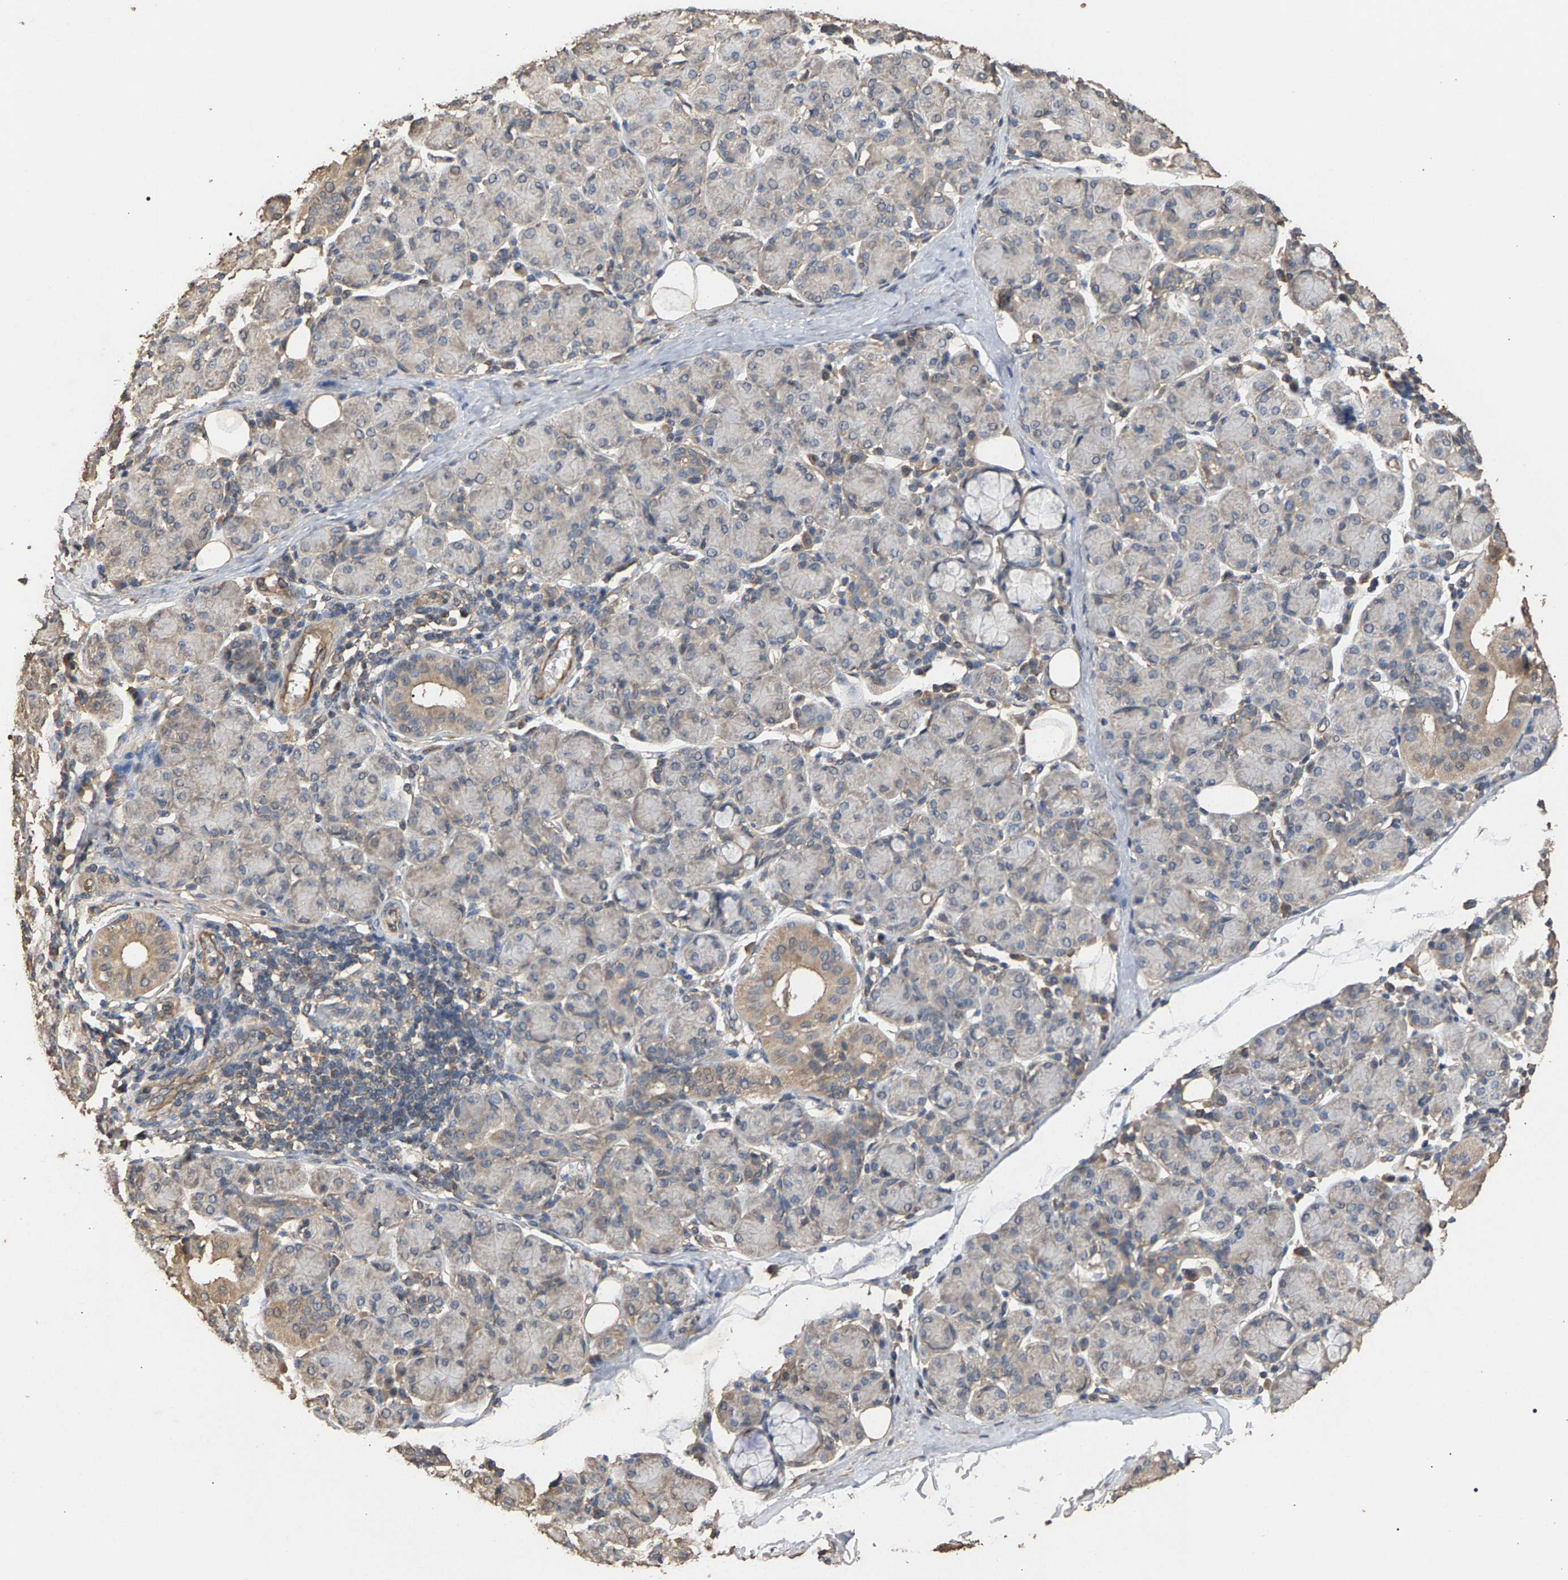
{"staining": {"intensity": "moderate", "quantity": "25%-75%", "location": "cytoplasmic/membranous"}, "tissue": "salivary gland", "cell_type": "Glandular cells", "image_type": "normal", "snomed": [{"axis": "morphology", "description": "Normal tissue, NOS"}, {"axis": "morphology", "description": "Inflammation, NOS"}, {"axis": "topography", "description": "Lymph node"}, {"axis": "topography", "description": "Salivary gland"}], "caption": "IHC histopathology image of normal salivary gland: human salivary gland stained using immunohistochemistry shows medium levels of moderate protein expression localized specifically in the cytoplasmic/membranous of glandular cells, appearing as a cytoplasmic/membranous brown color.", "gene": "HTRA3", "patient": {"sex": "male", "age": 3}}